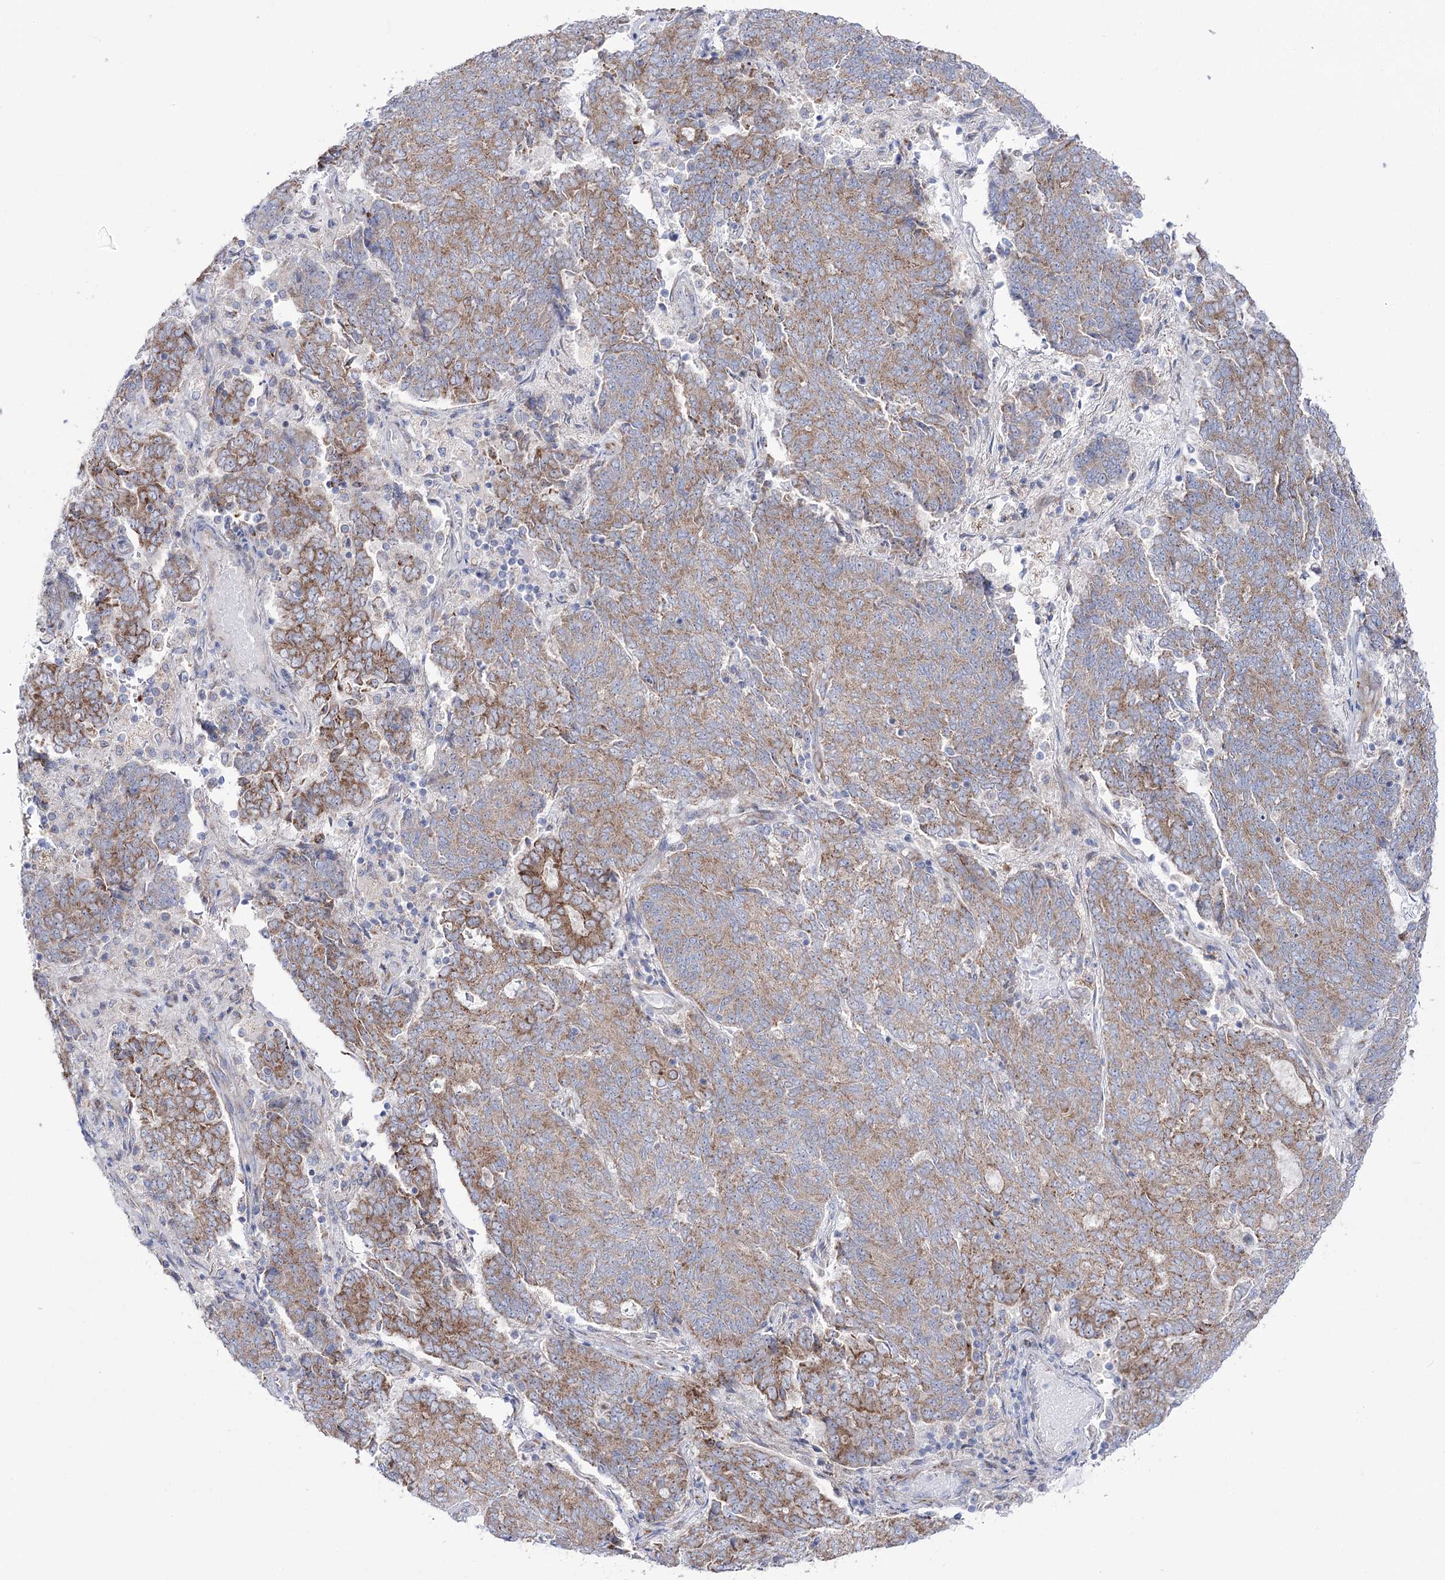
{"staining": {"intensity": "moderate", "quantity": "25%-75%", "location": "cytoplasmic/membranous"}, "tissue": "endometrial cancer", "cell_type": "Tumor cells", "image_type": "cancer", "snomed": [{"axis": "morphology", "description": "Adenocarcinoma, NOS"}, {"axis": "topography", "description": "Endometrium"}], "caption": "Immunohistochemistry (IHC) photomicrograph of endometrial cancer (adenocarcinoma) stained for a protein (brown), which displays medium levels of moderate cytoplasmic/membranous positivity in about 25%-75% of tumor cells.", "gene": "METTL5", "patient": {"sex": "female", "age": 80}}